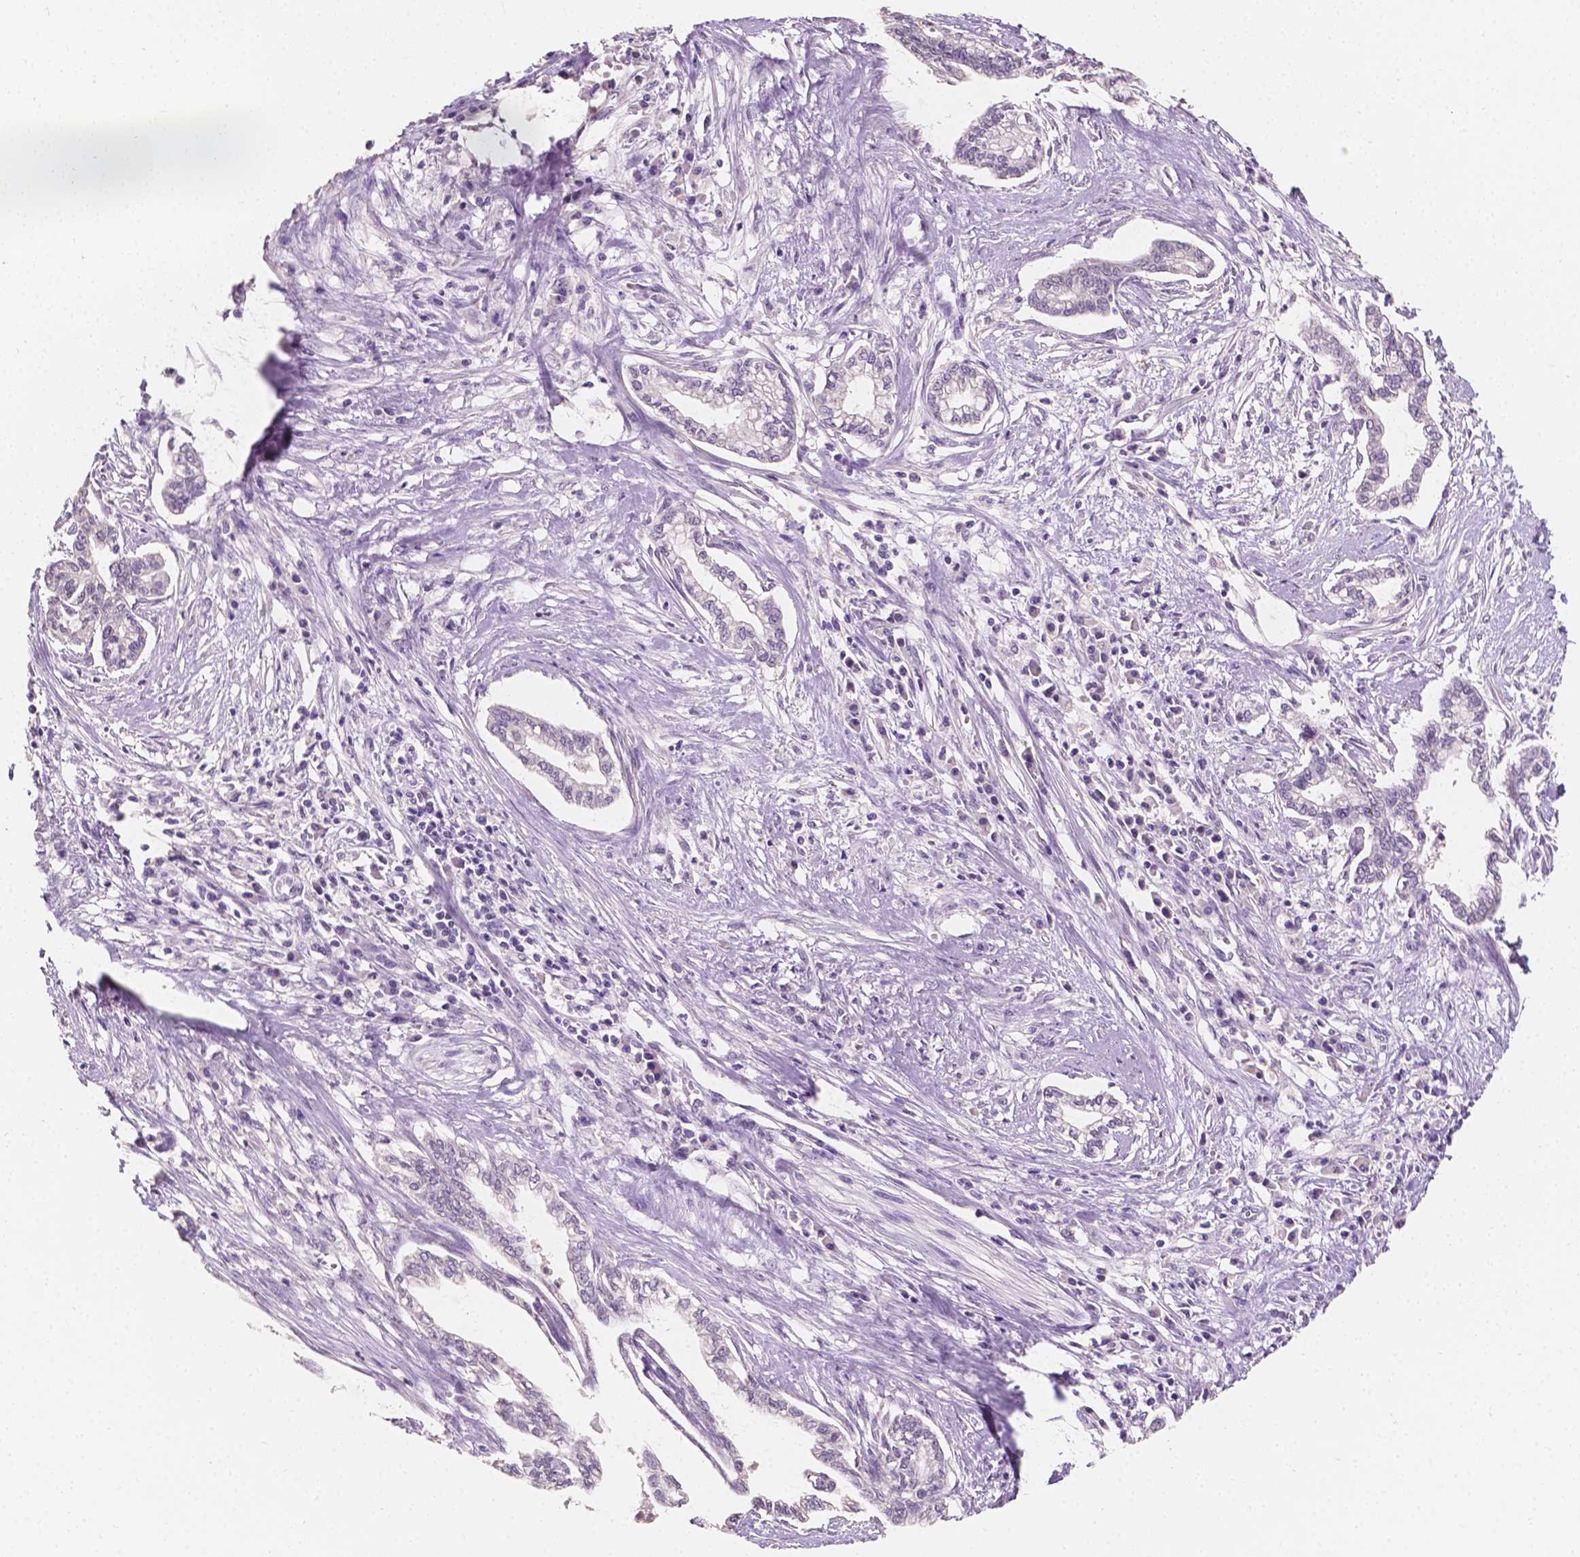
{"staining": {"intensity": "negative", "quantity": "none", "location": "none"}, "tissue": "cervical cancer", "cell_type": "Tumor cells", "image_type": "cancer", "snomed": [{"axis": "morphology", "description": "Adenocarcinoma, NOS"}, {"axis": "topography", "description": "Cervix"}], "caption": "Immunohistochemistry (IHC) image of neoplastic tissue: adenocarcinoma (cervical) stained with DAB demonstrates no significant protein staining in tumor cells.", "gene": "TAL1", "patient": {"sex": "female", "age": 62}}